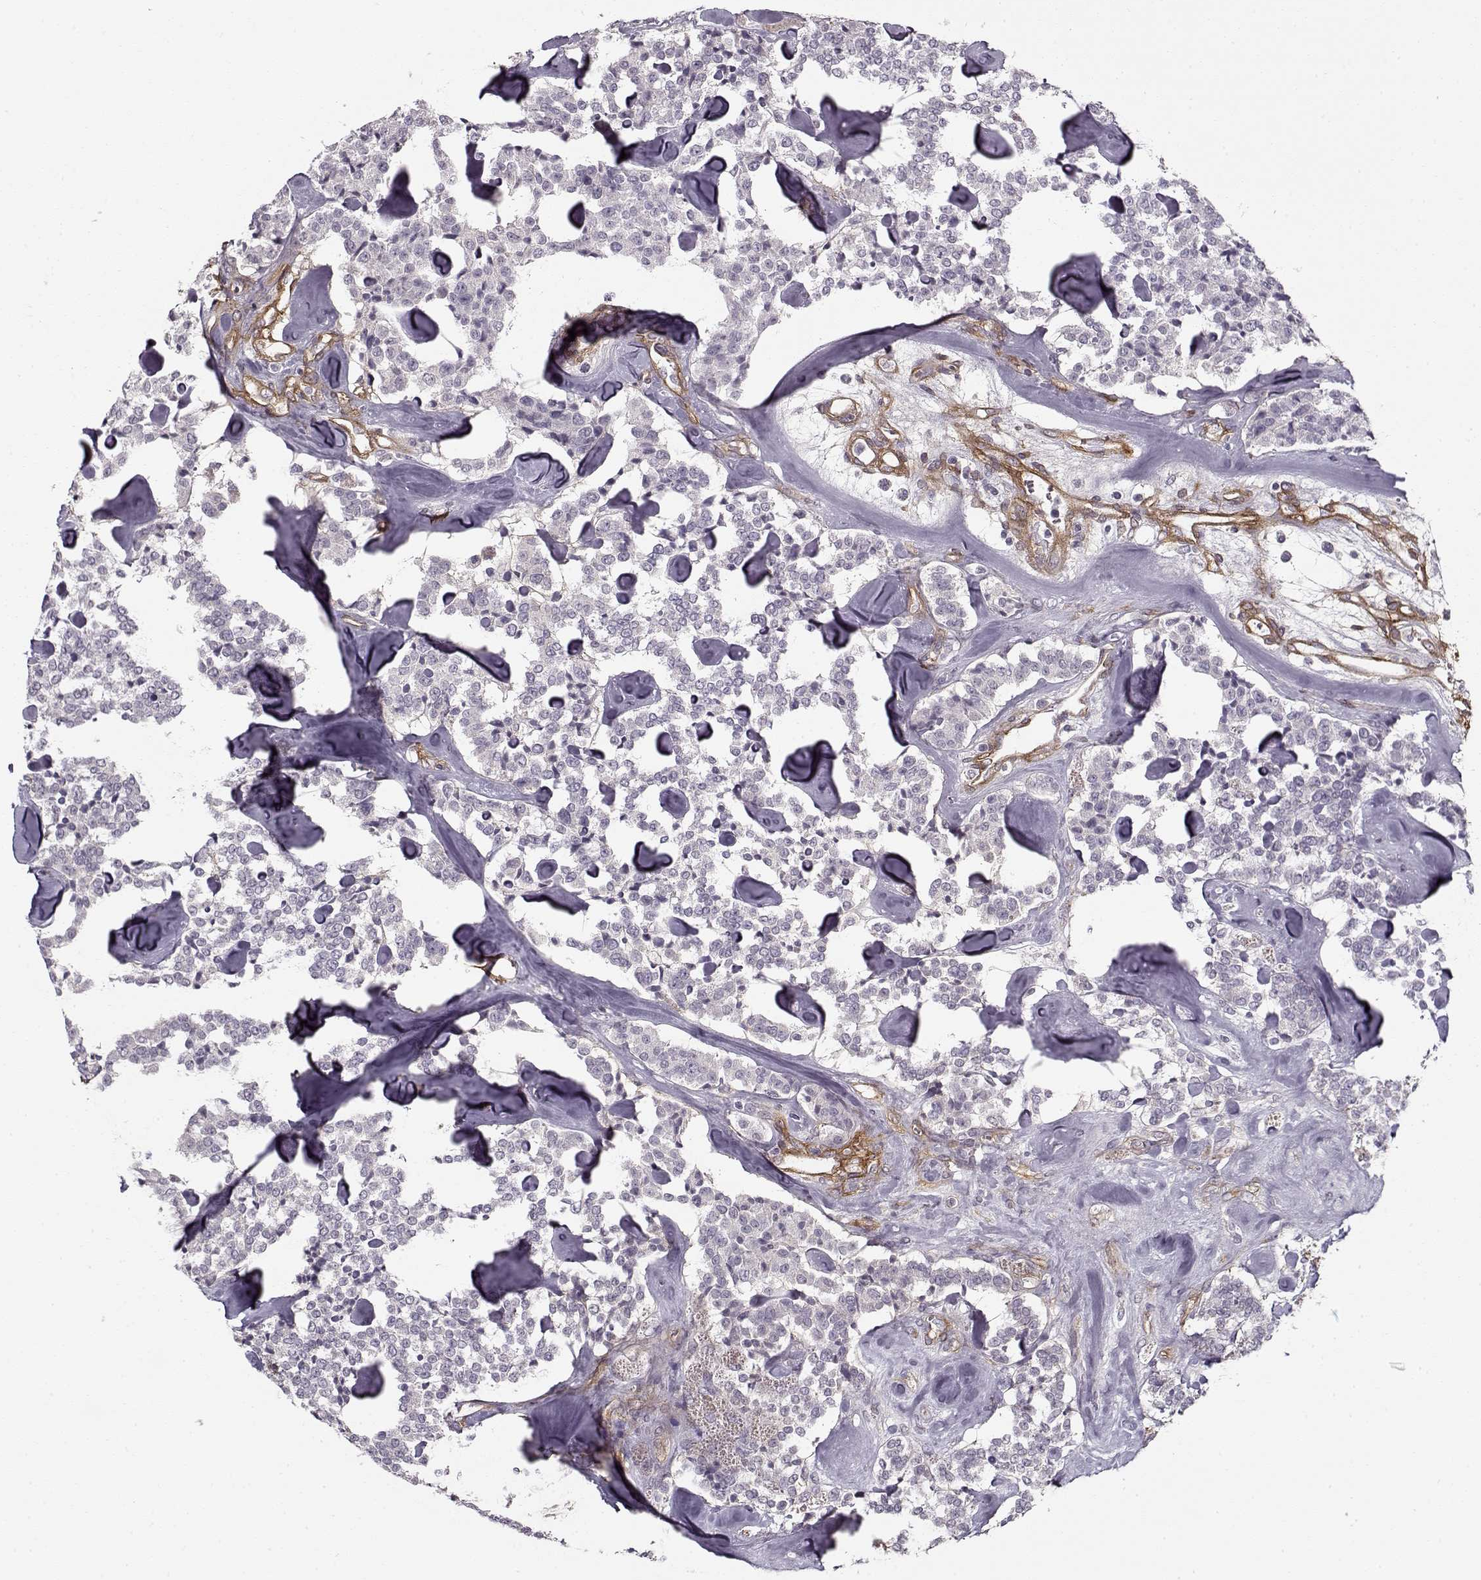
{"staining": {"intensity": "negative", "quantity": "none", "location": "none"}, "tissue": "carcinoid", "cell_type": "Tumor cells", "image_type": "cancer", "snomed": [{"axis": "morphology", "description": "Carcinoid, malignant, NOS"}, {"axis": "topography", "description": "Pancreas"}], "caption": "Tumor cells show no significant protein staining in carcinoid.", "gene": "LAMB2", "patient": {"sex": "male", "age": 41}}